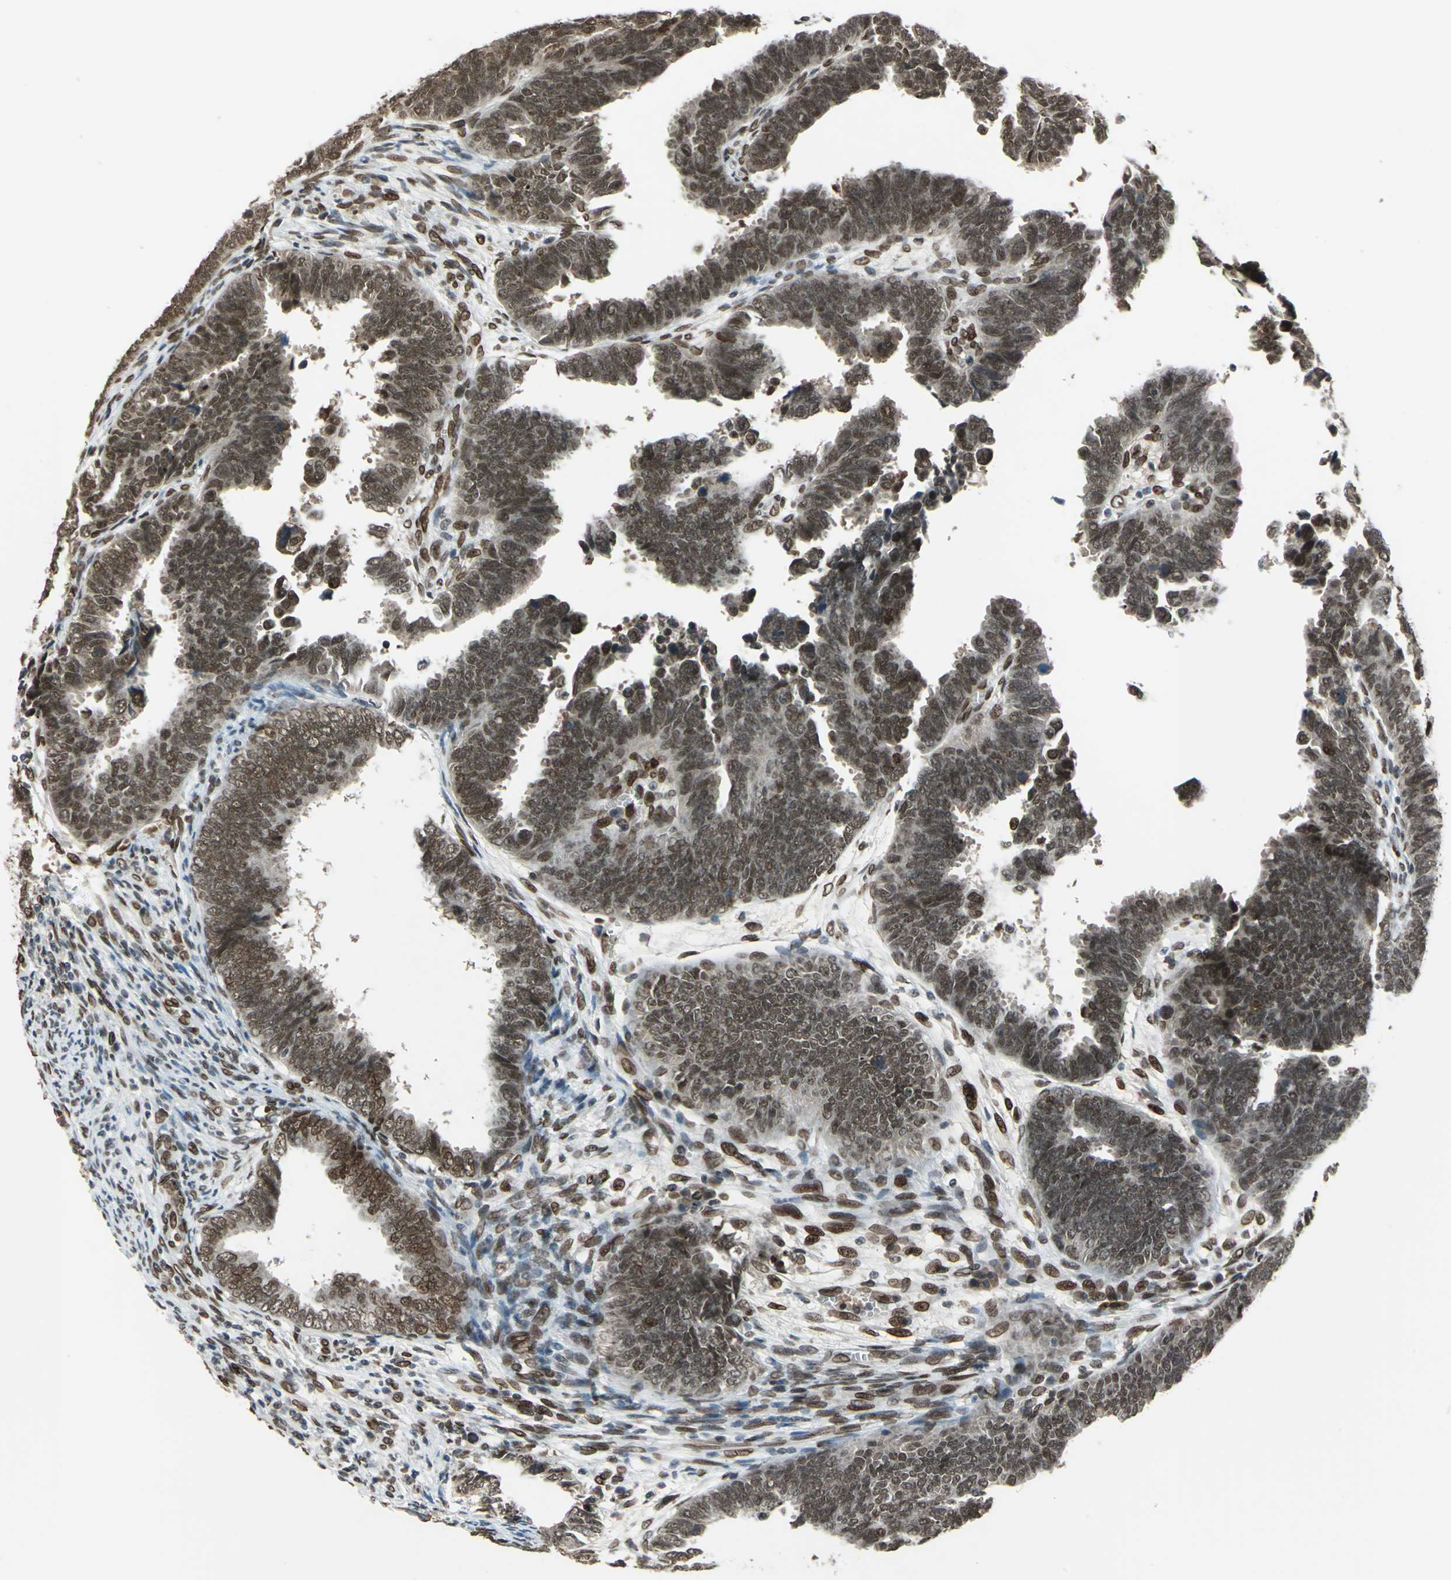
{"staining": {"intensity": "strong", "quantity": ">75%", "location": "nuclear"}, "tissue": "endometrial cancer", "cell_type": "Tumor cells", "image_type": "cancer", "snomed": [{"axis": "morphology", "description": "Adenocarcinoma, NOS"}, {"axis": "topography", "description": "Endometrium"}], "caption": "Immunohistochemical staining of human endometrial cancer exhibits strong nuclear protein expression in approximately >75% of tumor cells.", "gene": "ISY1", "patient": {"sex": "female", "age": 75}}